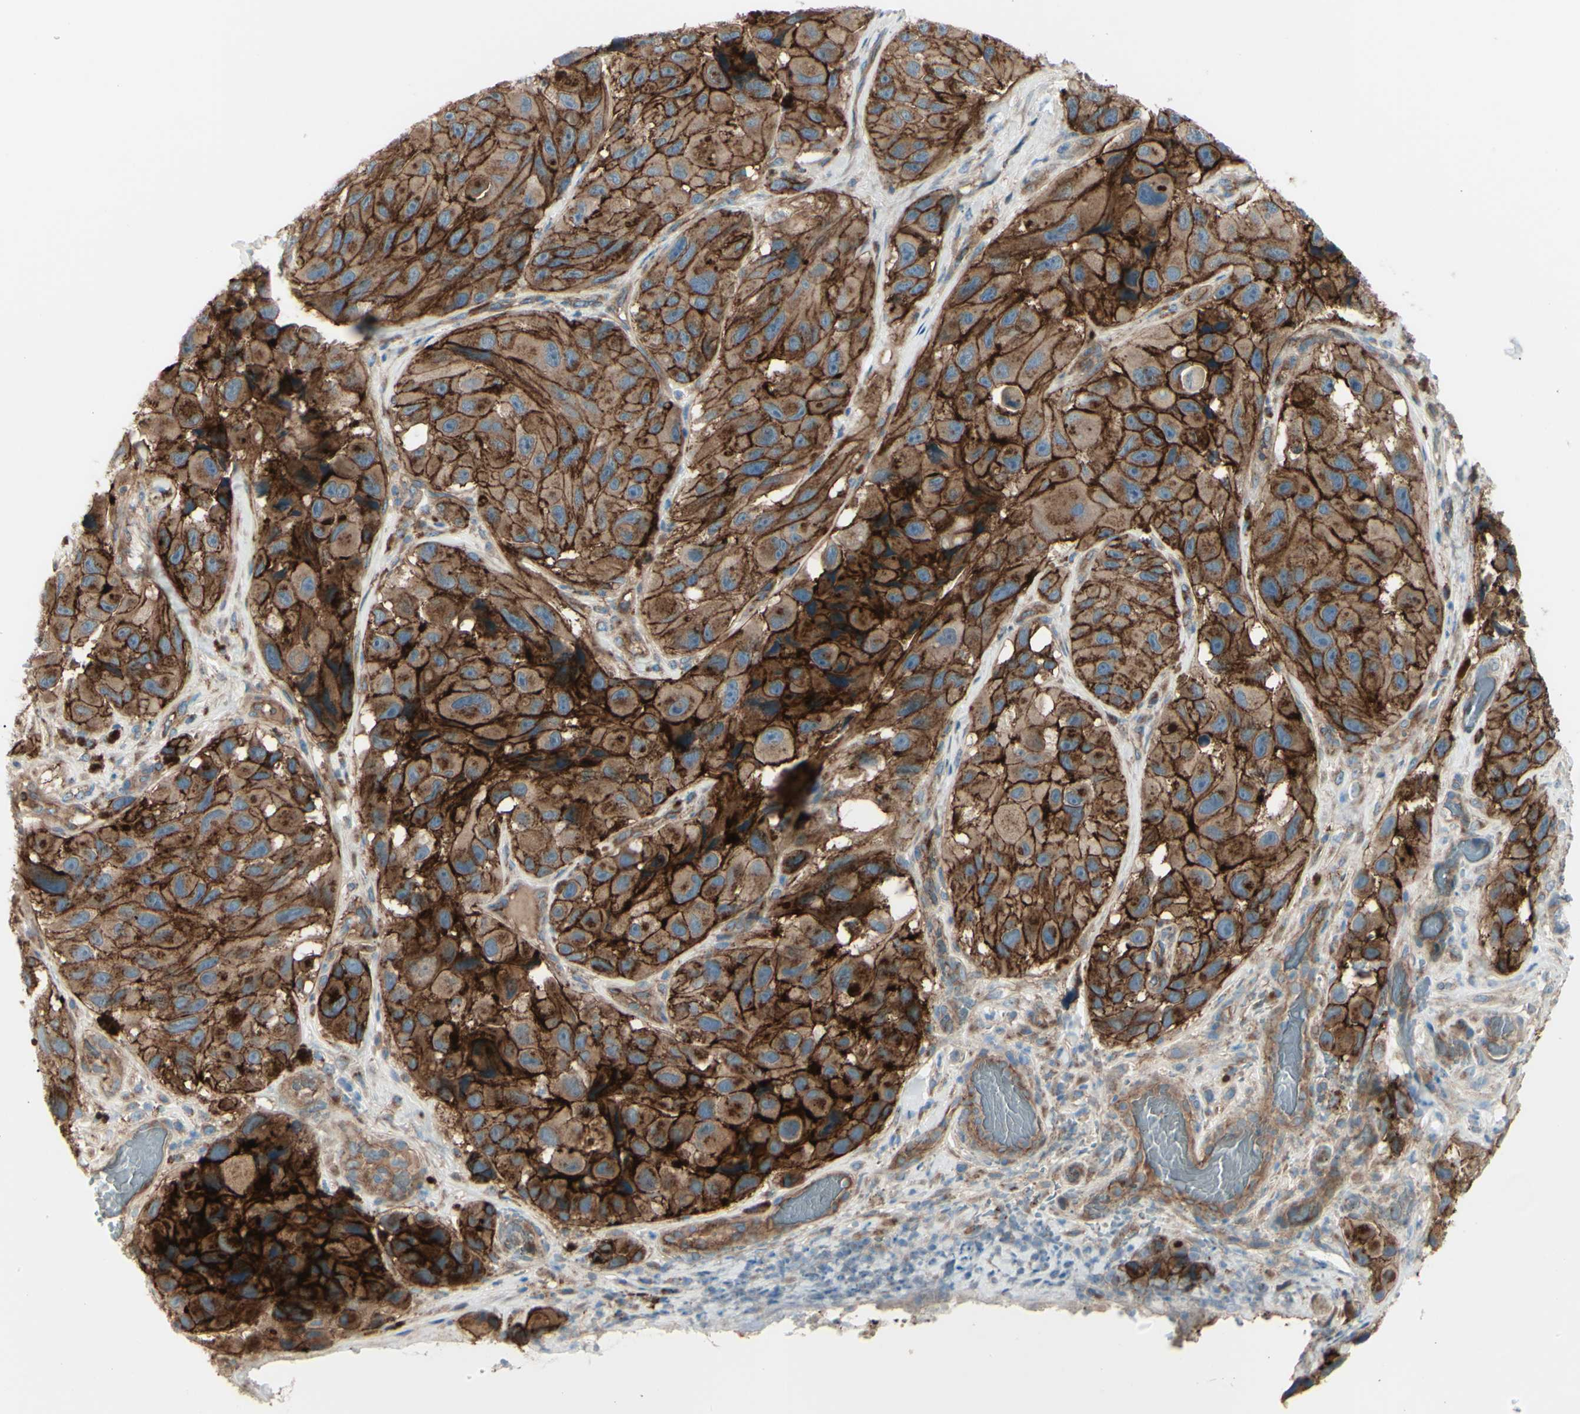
{"staining": {"intensity": "strong", "quantity": ">75%", "location": "cytoplasmic/membranous"}, "tissue": "melanoma", "cell_type": "Tumor cells", "image_type": "cancer", "snomed": [{"axis": "morphology", "description": "Malignant melanoma, NOS"}, {"axis": "topography", "description": "Skin"}], "caption": "The photomicrograph reveals immunohistochemical staining of melanoma. There is strong cytoplasmic/membranous expression is present in approximately >75% of tumor cells. The staining was performed using DAB to visualize the protein expression in brown, while the nuclei were stained in blue with hematoxylin (Magnification: 20x).", "gene": "PCDHGA2", "patient": {"sex": "female", "age": 73}}